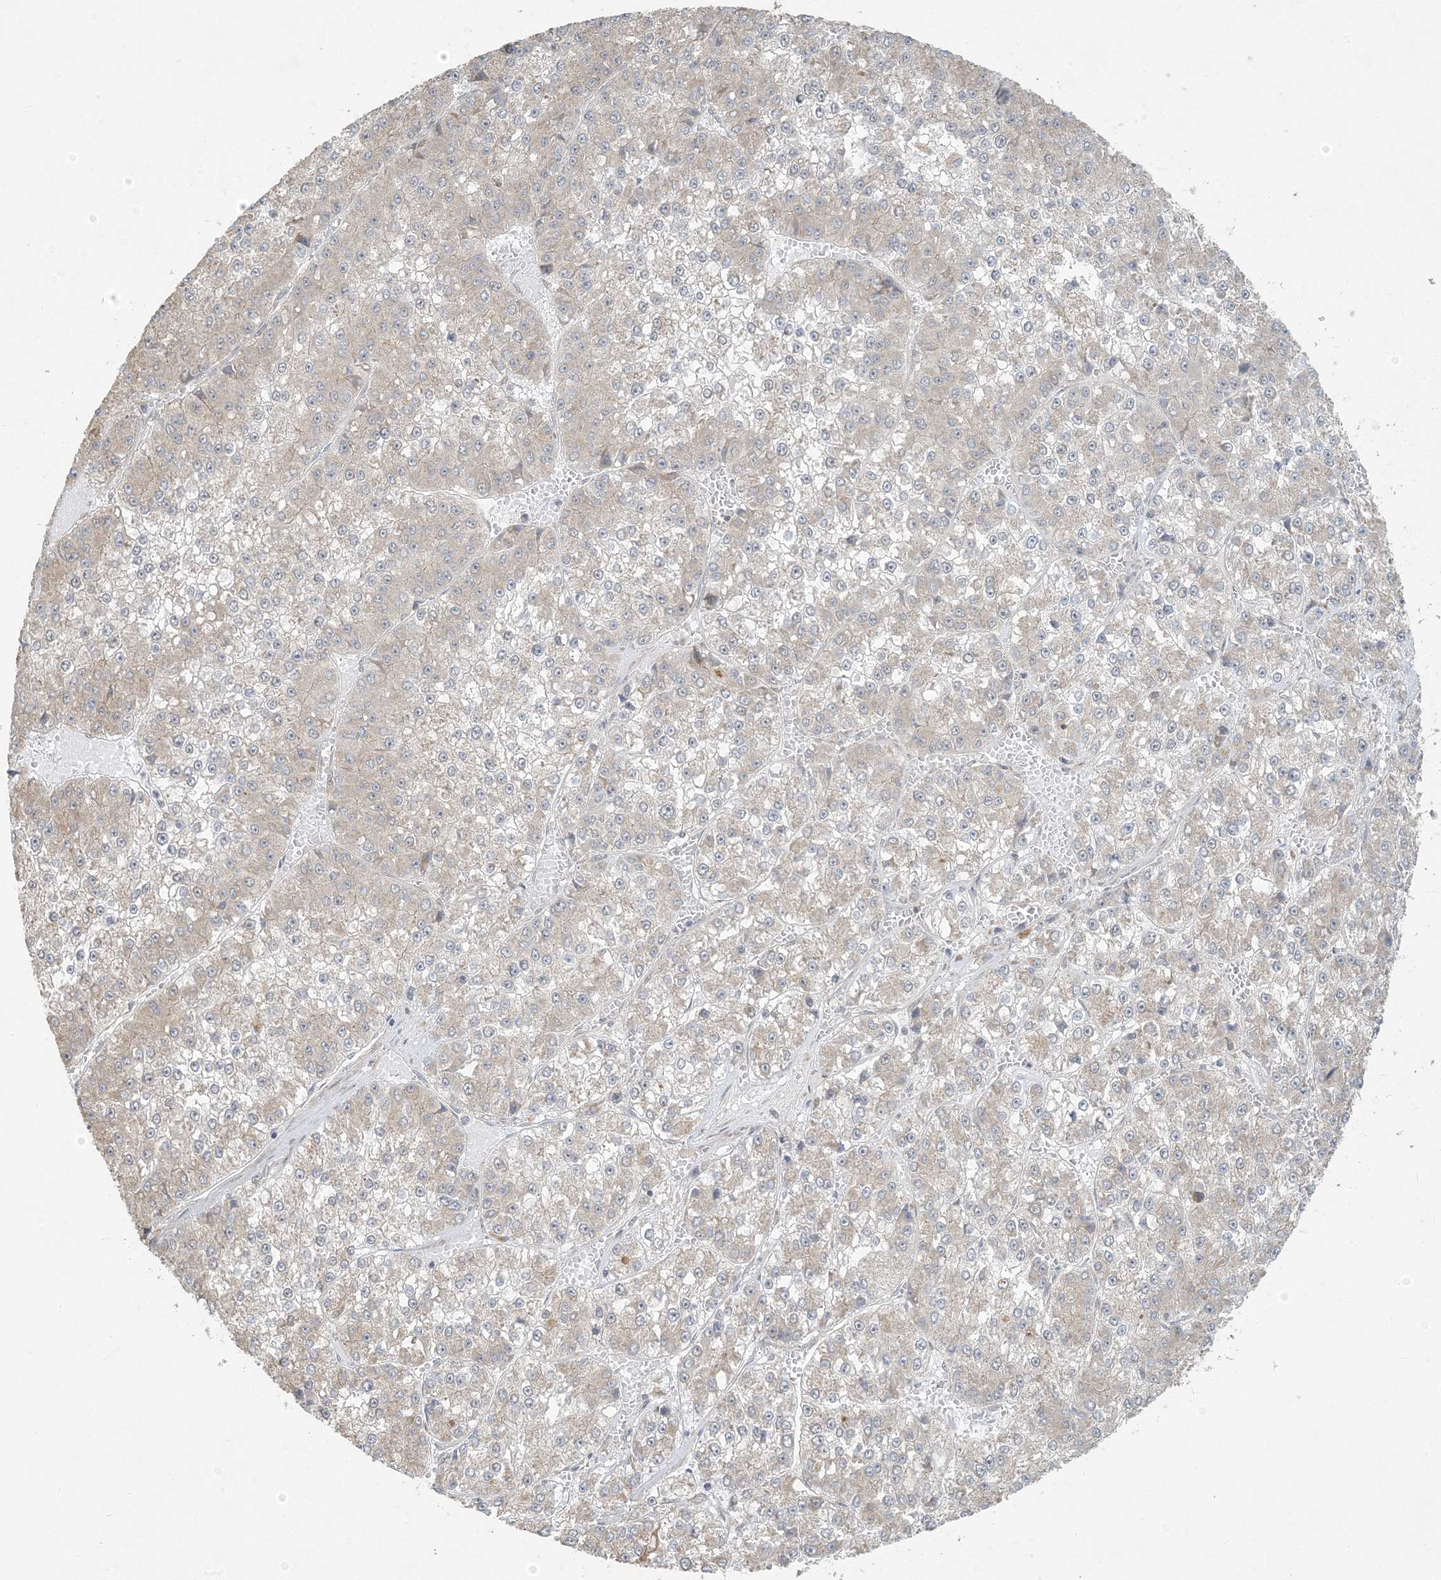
{"staining": {"intensity": "weak", "quantity": "25%-75%", "location": "cytoplasmic/membranous"}, "tissue": "liver cancer", "cell_type": "Tumor cells", "image_type": "cancer", "snomed": [{"axis": "morphology", "description": "Carcinoma, Hepatocellular, NOS"}, {"axis": "topography", "description": "Liver"}], "caption": "IHC of liver cancer (hepatocellular carcinoma) exhibits low levels of weak cytoplasmic/membranous staining in about 25%-75% of tumor cells. Nuclei are stained in blue.", "gene": "BCORL1", "patient": {"sex": "female", "age": 73}}